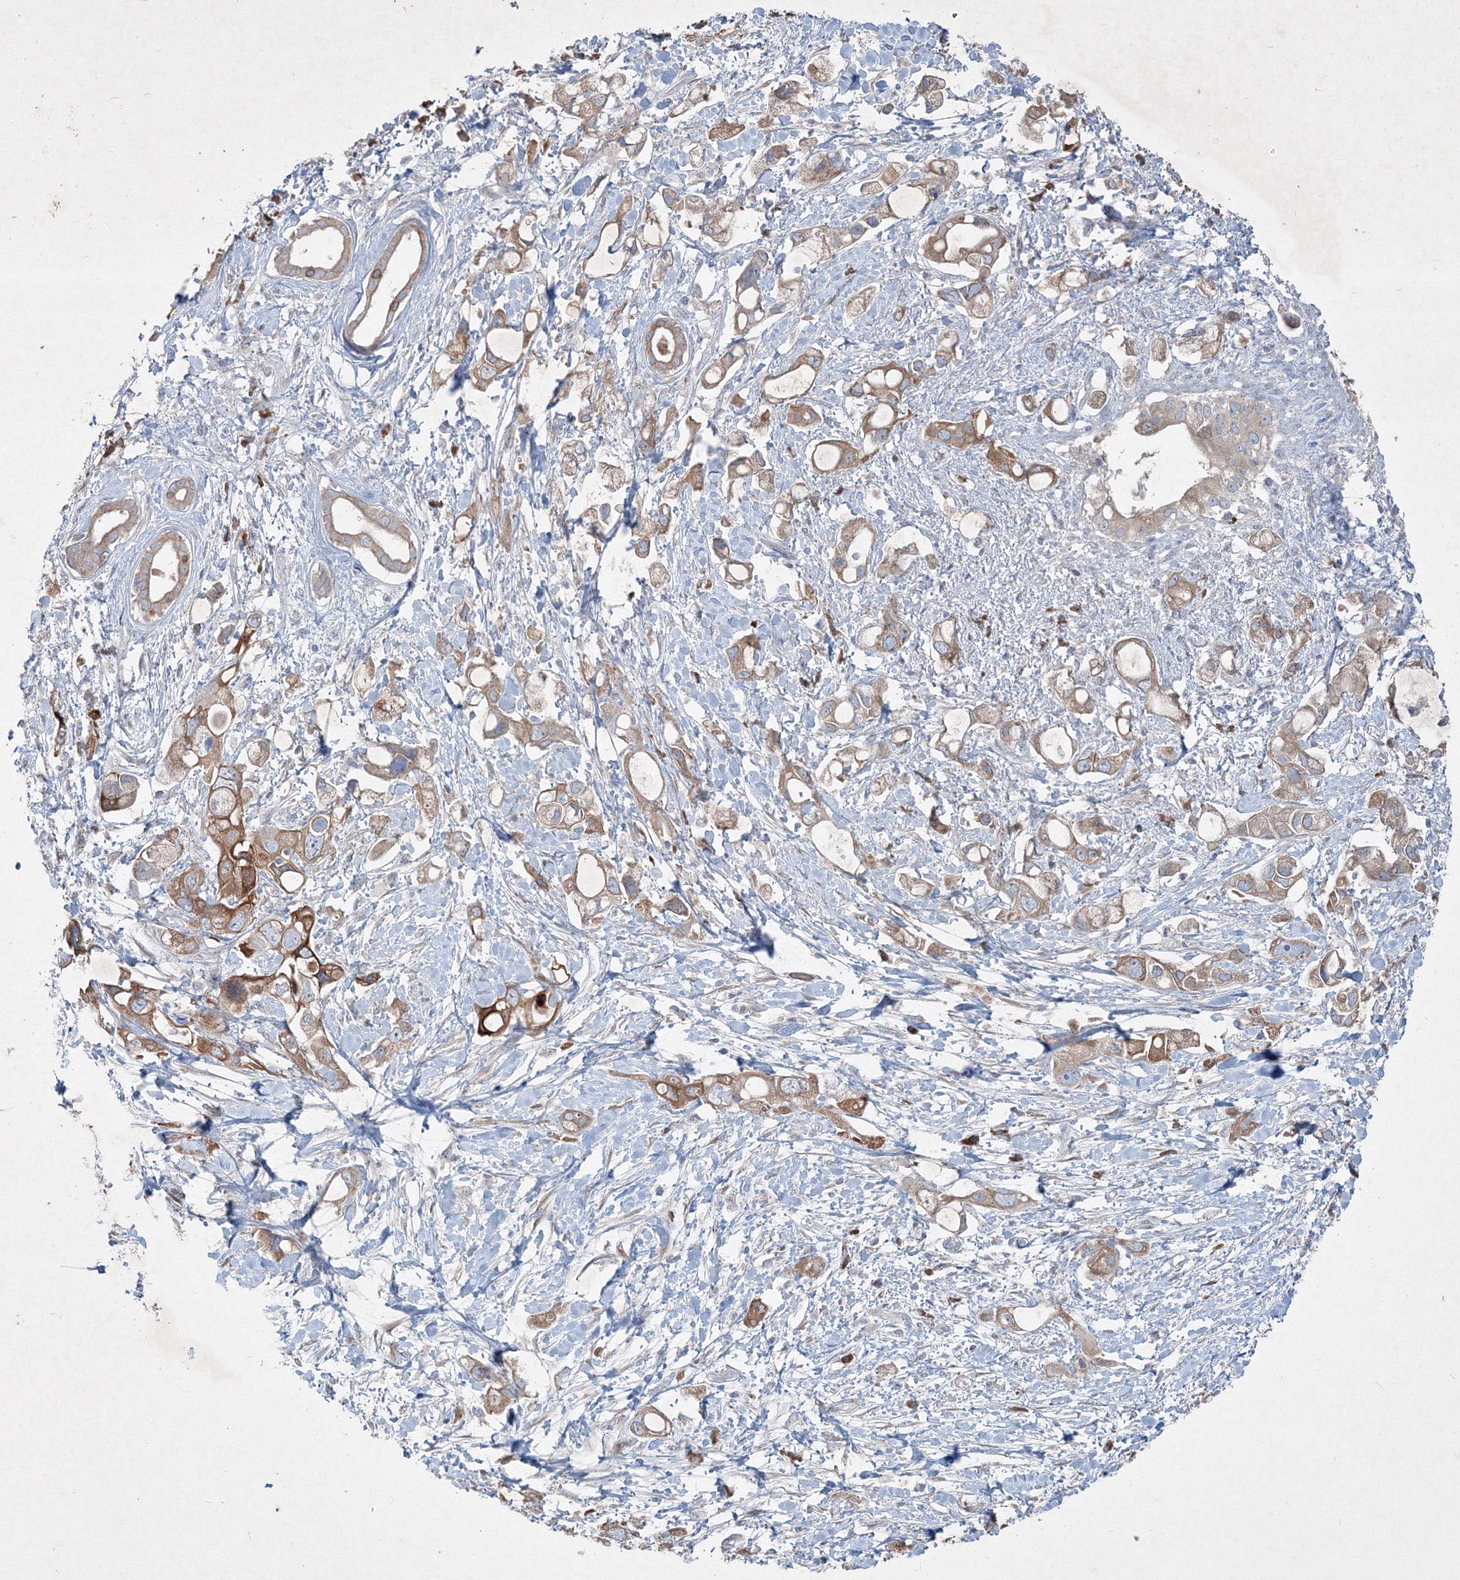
{"staining": {"intensity": "moderate", "quantity": ">75%", "location": "cytoplasmic/membranous"}, "tissue": "pancreatic cancer", "cell_type": "Tumor cells", "image_type": "cancer", "snomed": [{"axis": "morphology", "description": "Adenocarcinoma, NOS"}, {"axis": "topography", "description": "Pancreas"}], "caption": "Immunohistochemistry photomicrograph of pancreatic cancer (adenocarcinoma) stained for a protein (brown), which shows medium levels of moderate cytoplasmic/membranous expression in about >75% of tumor cells.", "gene": "IFNAR1", "patient": {"sex": "female", "age": 56}}